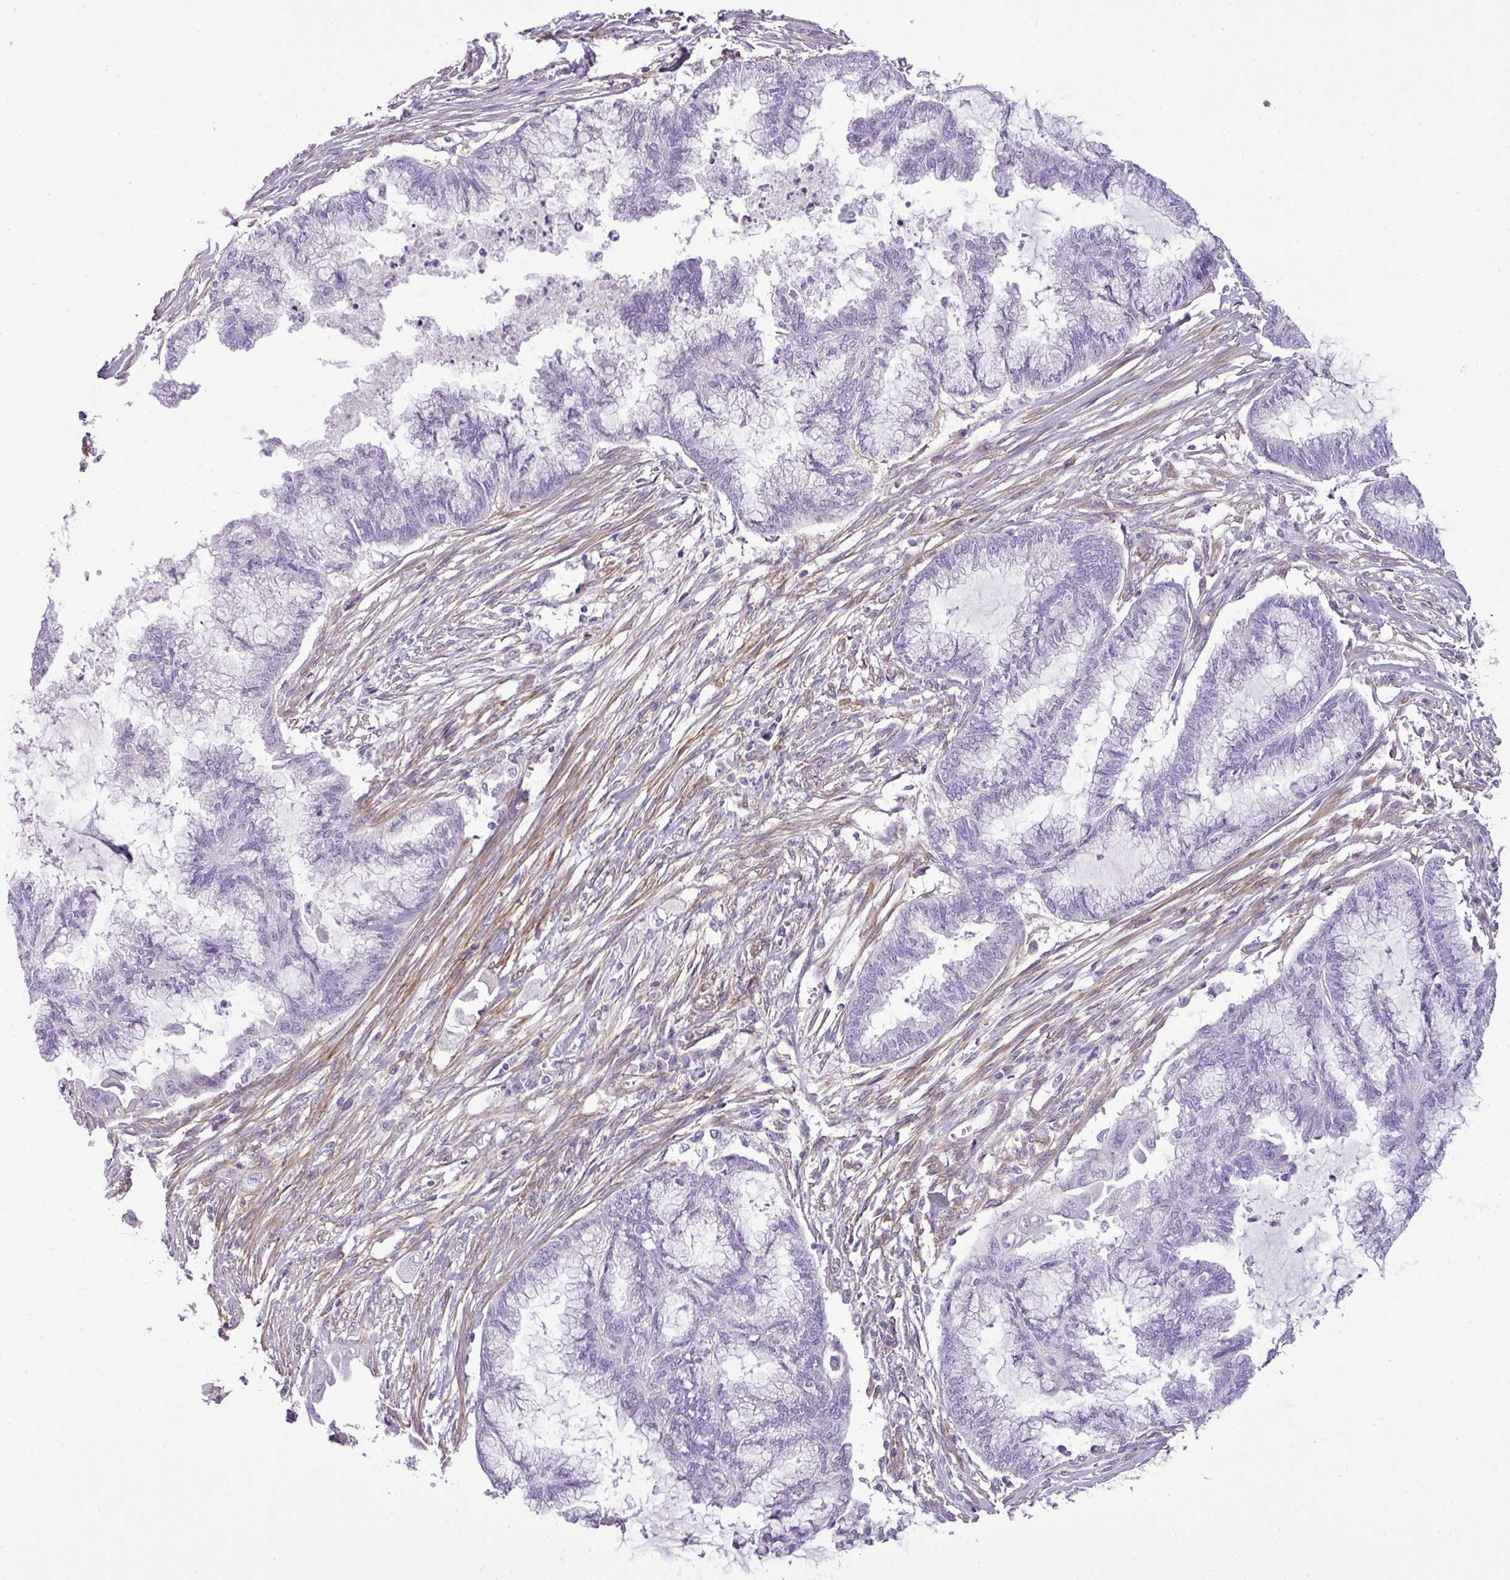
{"staining": {"intensity": "negative", "quantity": "none", "location": "none"}, "tissue": "endometrial cancer", "cell_type": "Tumor cells", "image_type": "cancer", "snomed": [{"axis": "morphology", "description": "Adenocarcinoma, NOS"}, {"axis": "topography", "description": "Endometrium"}], "caption": "This is an immunohistochemistry (IHC) histopathology image of endometrial cancer (adenocarcinoma). There is no expression in tumor cells.", "gene": "PARD6G", "patient": {"sex": "female", "age": 86}}